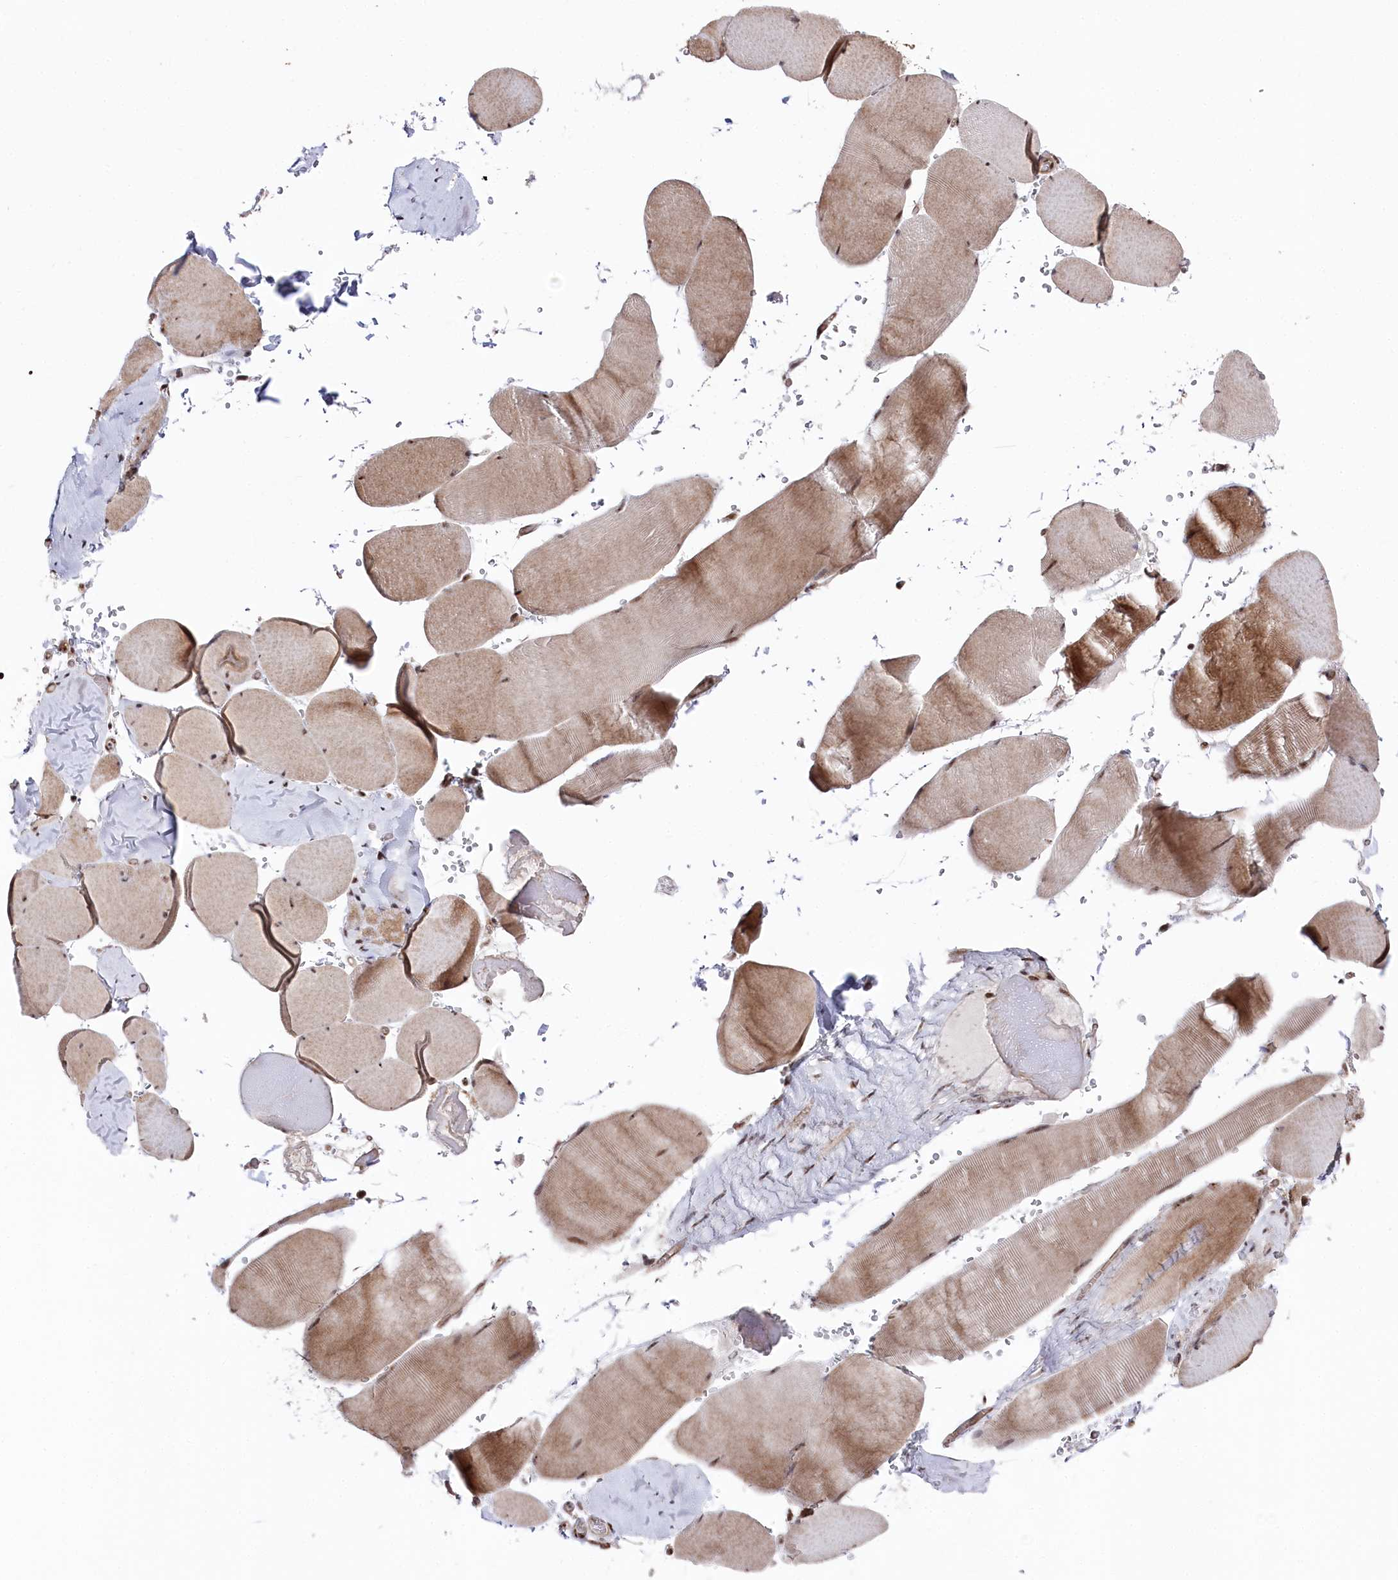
{"staining": {"intensity": "moderate", "quantity": ">75%", "location": "cytoplasmic/membranous,nuclear"}, "tissue": "skeletal muscle", "cell_type": "Myocytes", "image_type": "normal", "snomed": [{"axis": "morphology", "description": "Normal tissue, NOS"}, {"axis": "topography", "description": "Skeletal muscle"}, {"axis": "topography", "description": "Head-Neck"}], "caption": "Moderate cytoplasmic/membranous,nuclear protein staining is appreciated in approximately >75% of myocytes in skeletal muscle.", "gene": "POLR2H", "patient": {"sex": "male", "age": 66}}